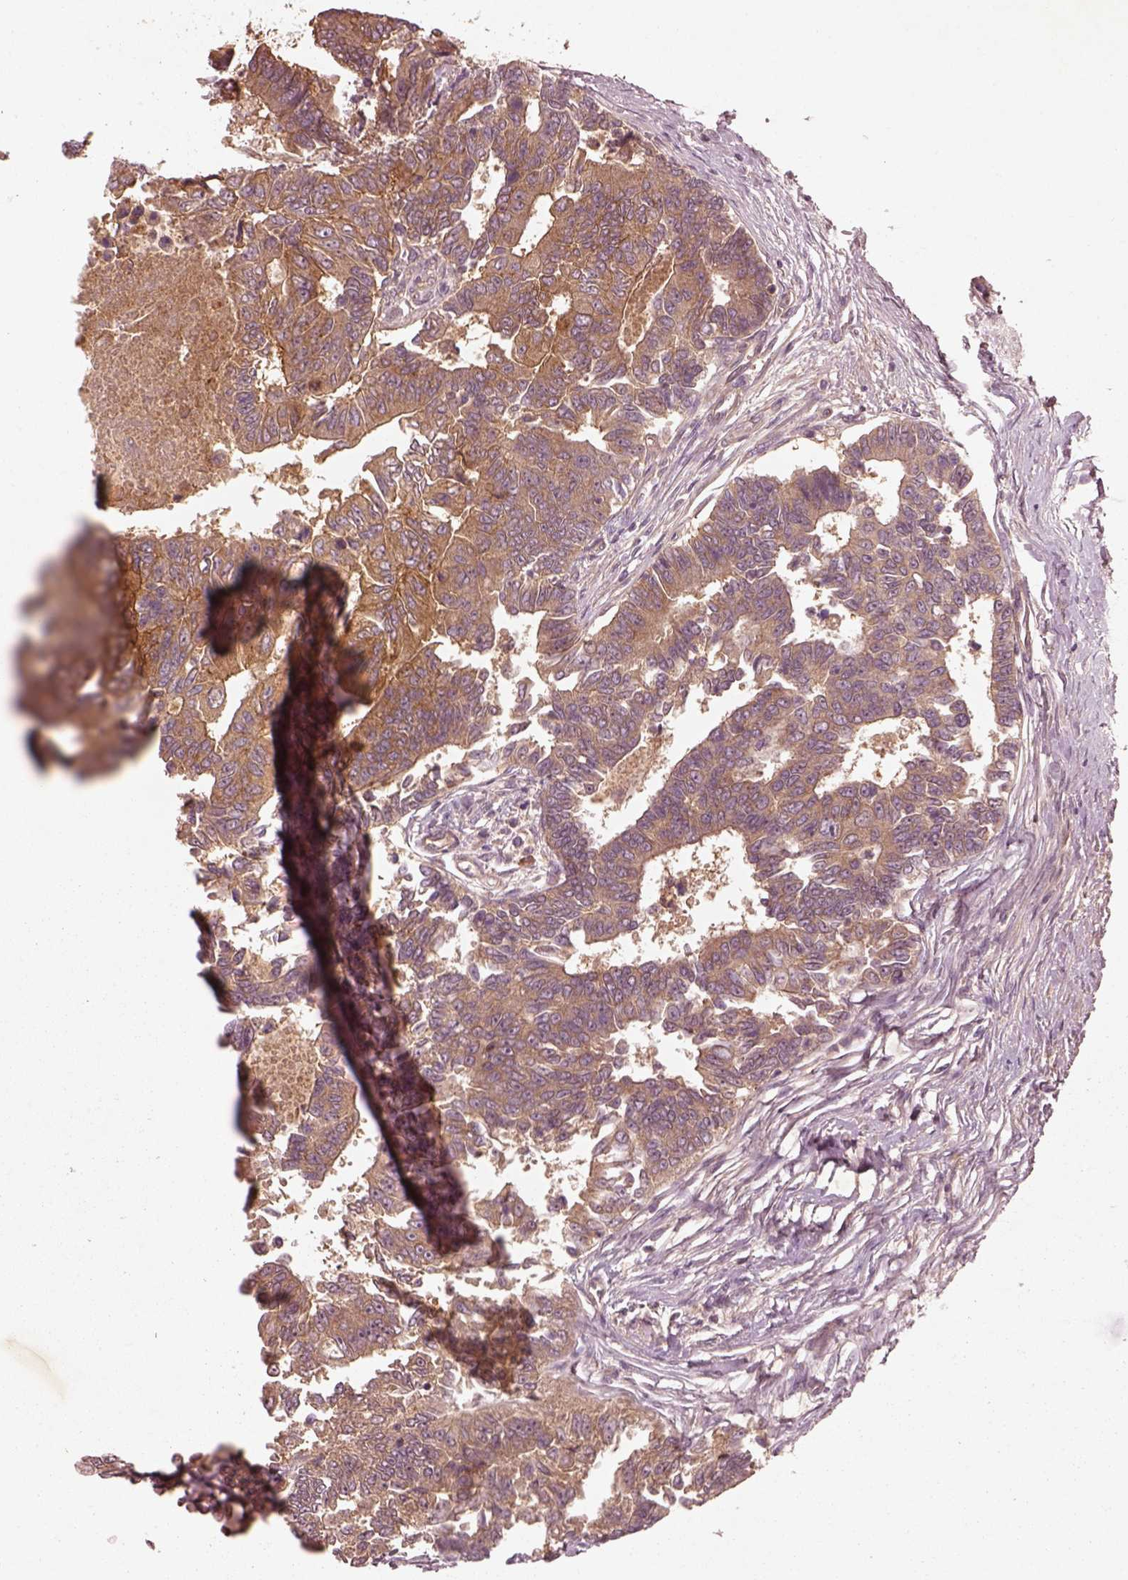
{"staining": {"intensity": "moderate", "quantity": ">75%", "location": "cytoplasmic/membranous"}, "tissue": "colorectal cancer", "cell_type": "Tumor cells", "image_type": "cancer", "snomed": [{"axis": "morphology", "description": "Adenocarcinoma, NOS"}, {"axis": "topography", "description": "Colon"}], "caption": "Moderate cytoplasmic/membranous expression for a protein is identified in about >75% of tumor cells of colorectal cancer (adenocarcinoma) using immunohistochemistry.", "gene": "FAM234A", "patient": {"sex": "female", "age": 67}}